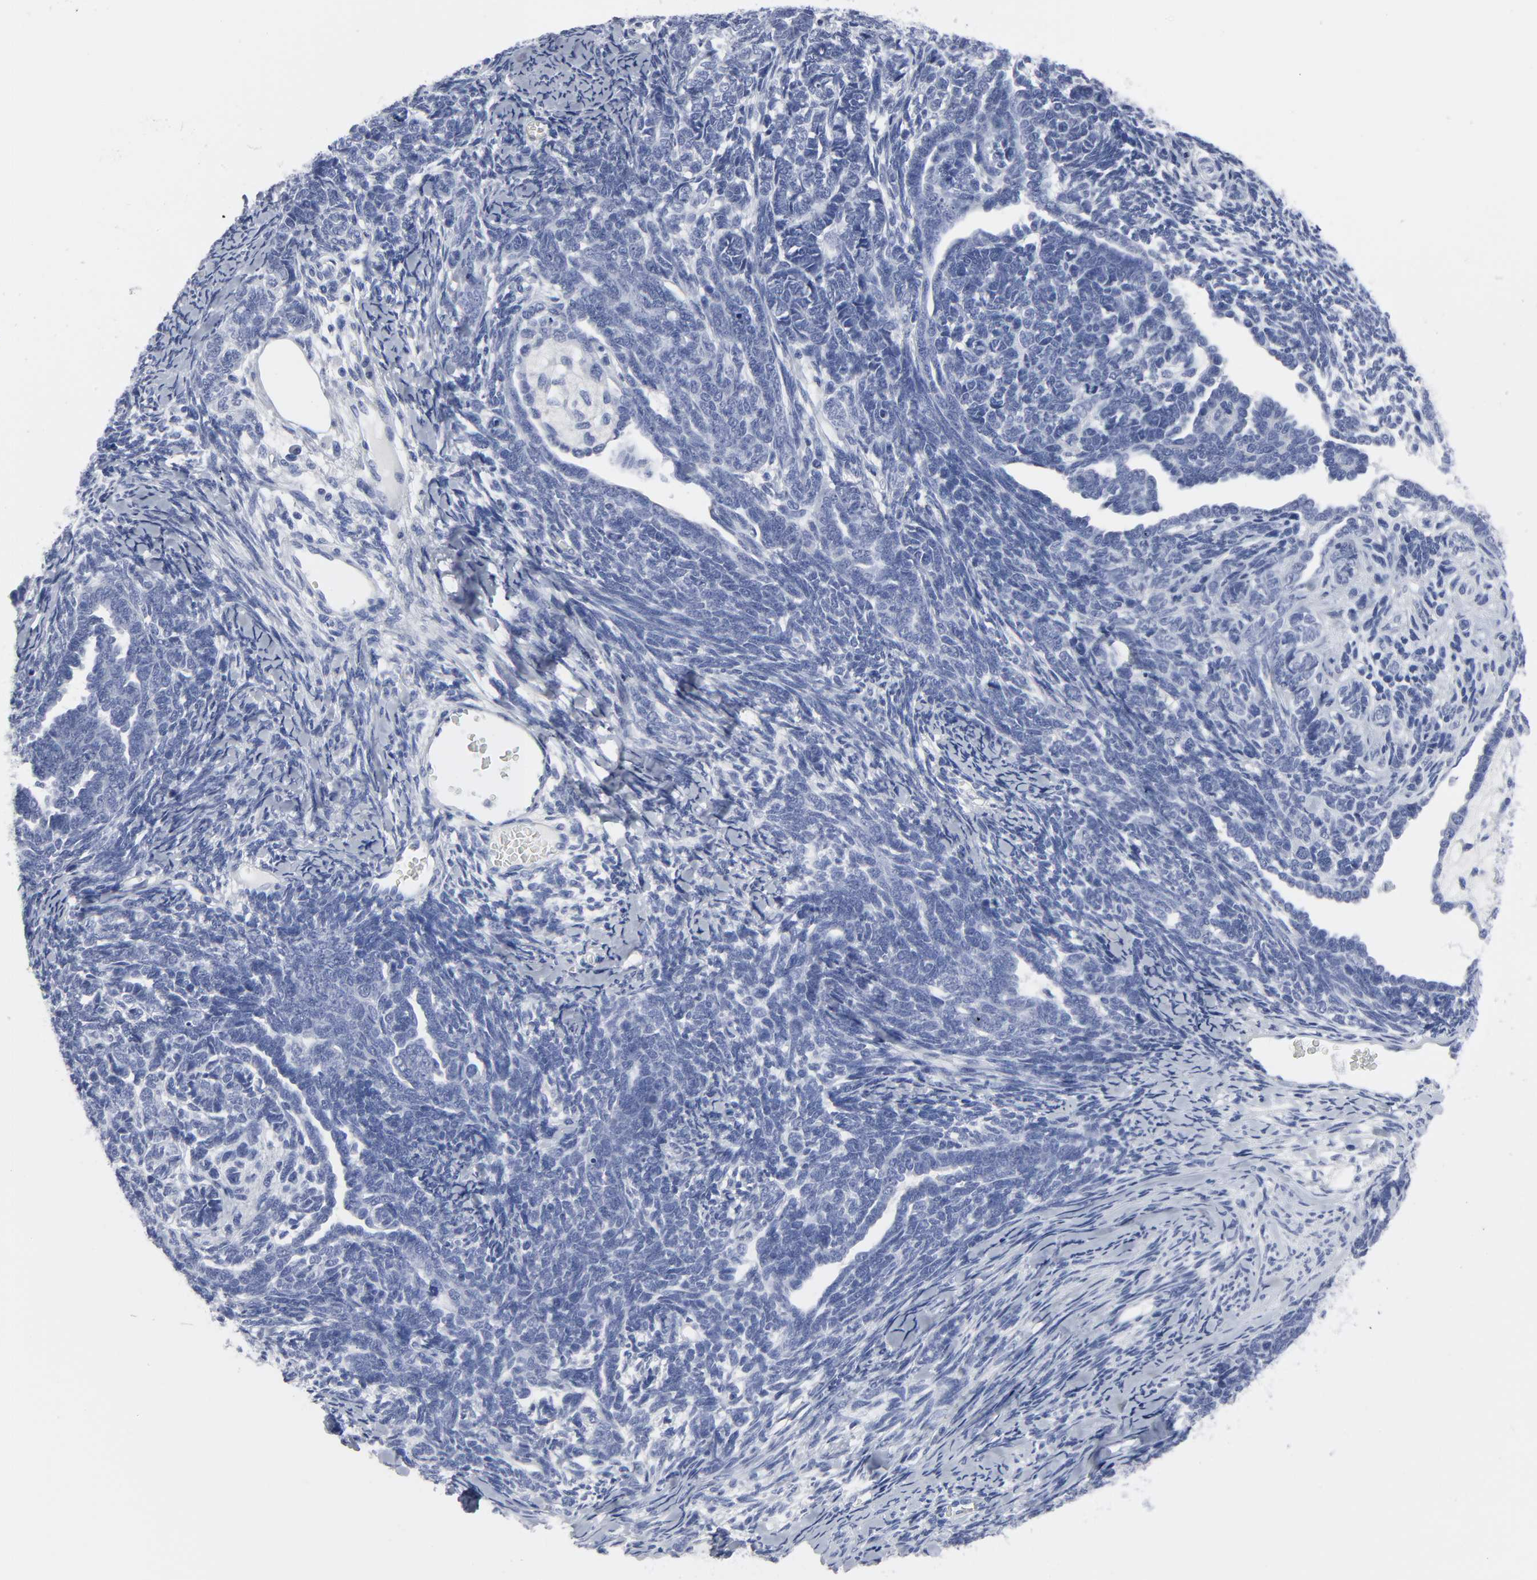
{"staining": {"intensity": "negative", "quantity": "none", "location": "none"}, "tissue": "endometrial cancer", "cell_type": "Tumor cells", "image_type": "cancer", "snomed": [{"axis": "morphology", "description": "Neoplasm, malignant, NOS"}, {"axis": "topography", "description": "Endometrium"}], "caption": "Tumor cells show no significant positivity in endometrial cancer. The staining was performed using DAB (3,3'-diaminobenzidine) to visualize the protein expression in brown, while the nuclei were stained in blue with hematoxylin (Magnification: 20x).", "gene": "HNF4A", "patient": {"sex": "female", "age": 74}}